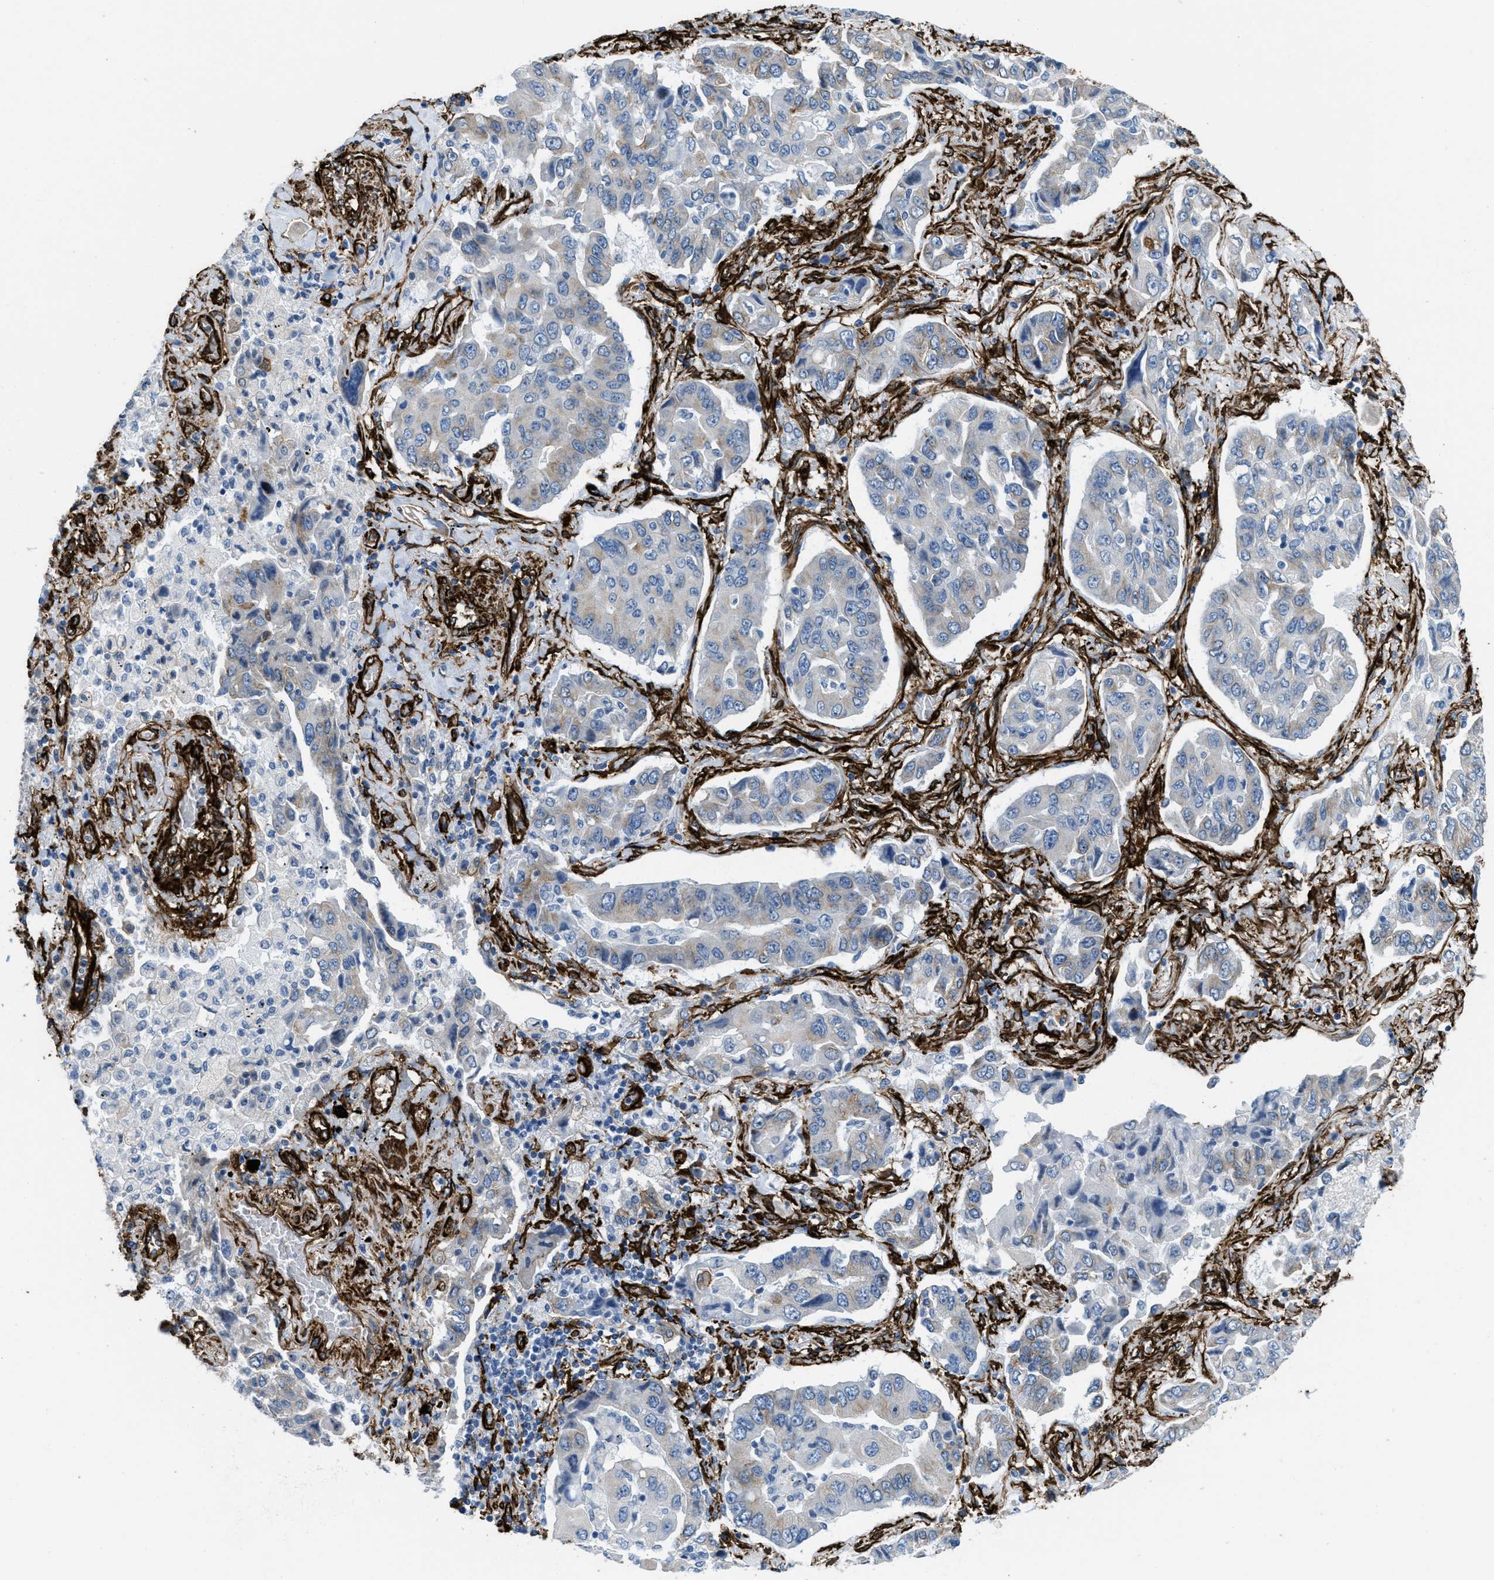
{"staining": {"intensity": "weak", "quantity": "<25%", "location": "cytoplasmic/membranous"}, "tissue": "lung cancer", "cell_type": "Tumor cells", "image_type": "cancer", "snomed": [{"axis": "morphology", "description": "Adenocarcinoma, NOS"}, {"axis": "topography", "description": "Lung"}], "caption": "There is no significant expression in tumor cells of lung cancer.", "gene": "CALD1", "patient": {"sex": "female", "age": 65}}